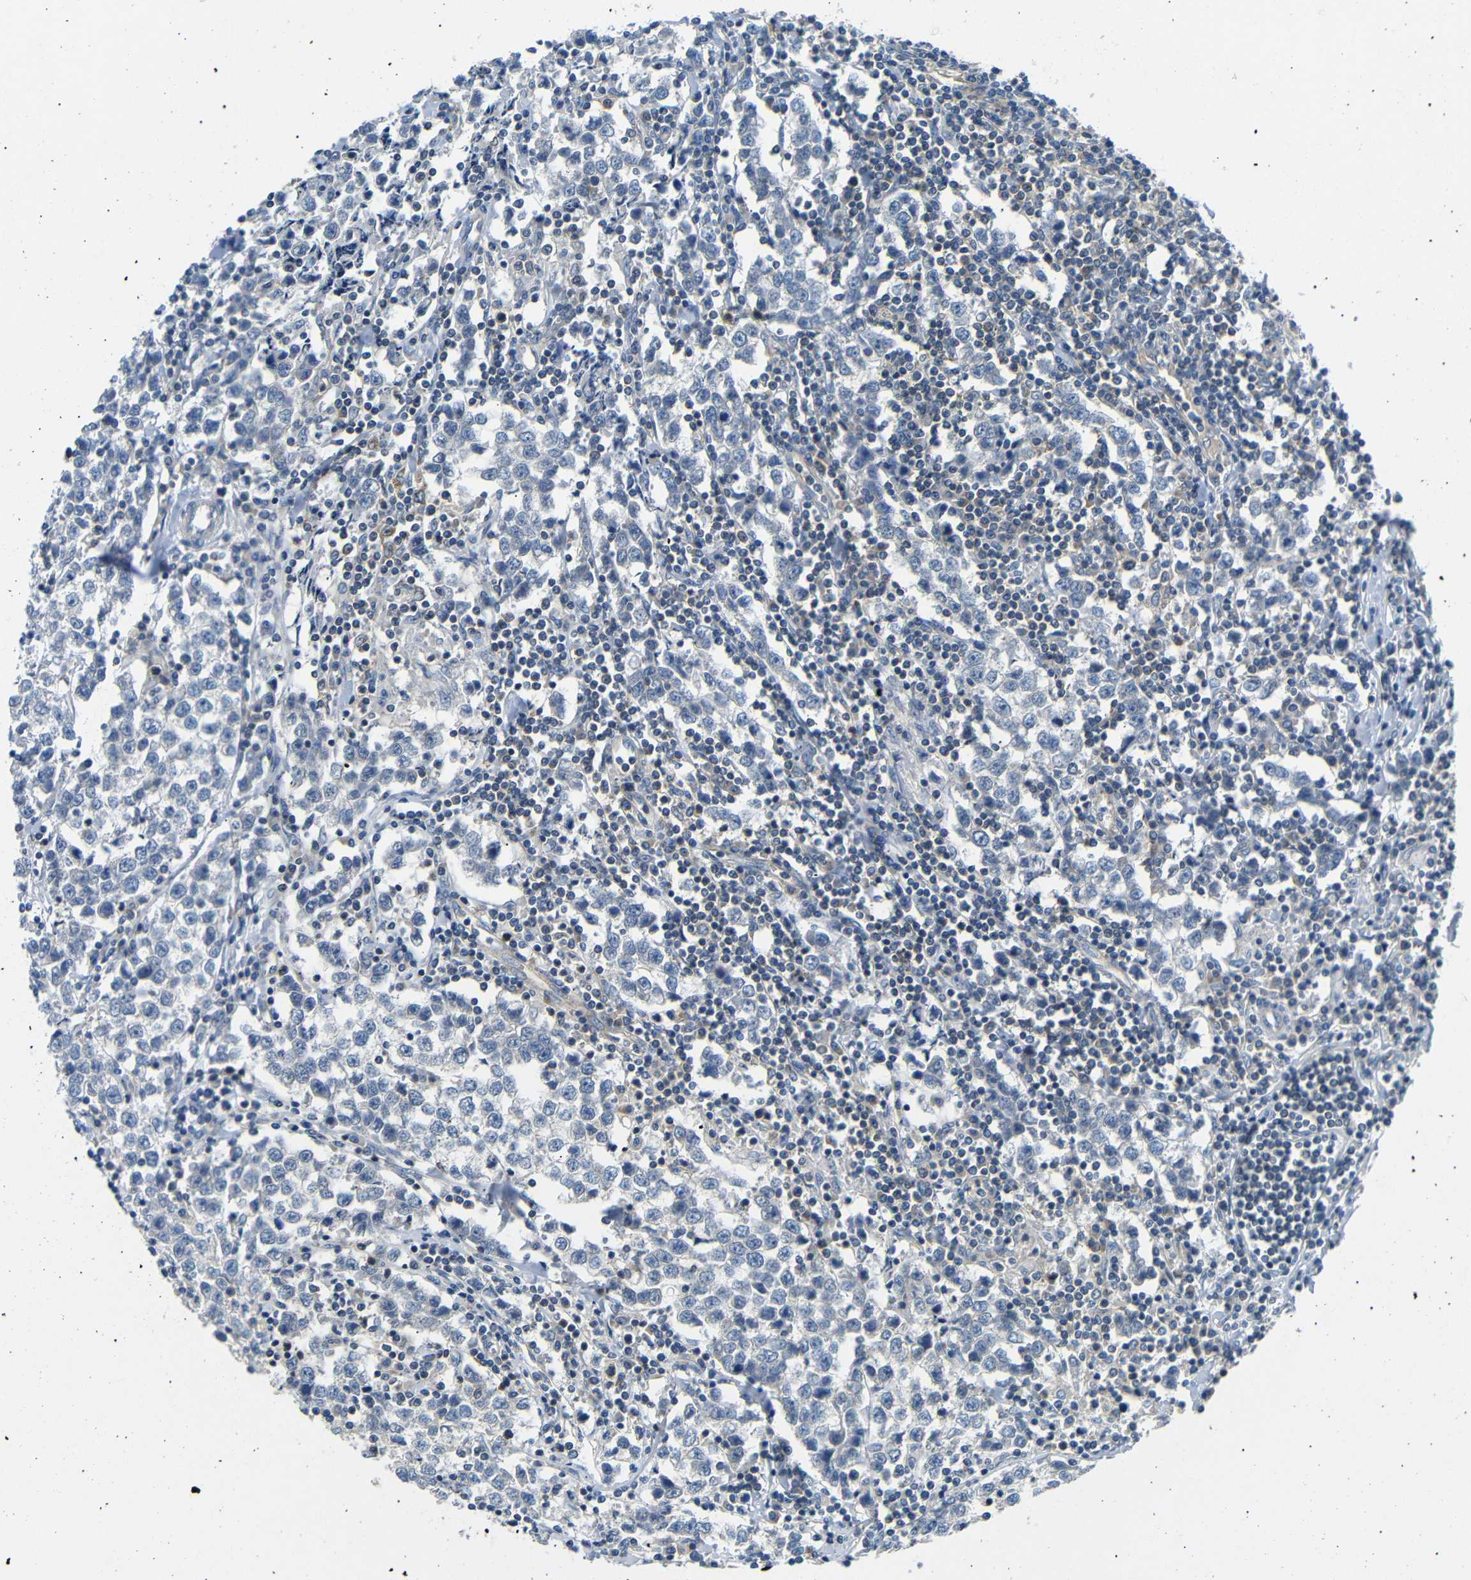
{"staining": {"intensity": "negative", "quantity": "none", "location": "none"}, "tissue": "testis cancer", "cell_type": "Tumor cells", "image_type": "cancer", "snomed": [{"axis": "morphology", "description": "Seminoma, NOS"}, {"axis": "morphology", "description": "Carcinoma, Embryonal, NOS"}, {"axis": "topography", "description": "Testis"}], "caption": "A high-resolution photomicrograph shows IHC staining of testis cancer, which displays no significant staining in tumor cells. (DAB (3,3'-diaminobenzidine) immunohistochemistry with hematoxylin counter stain).", "gene": "DCP1A", "patient": {"sex": "male", "age": 36}}